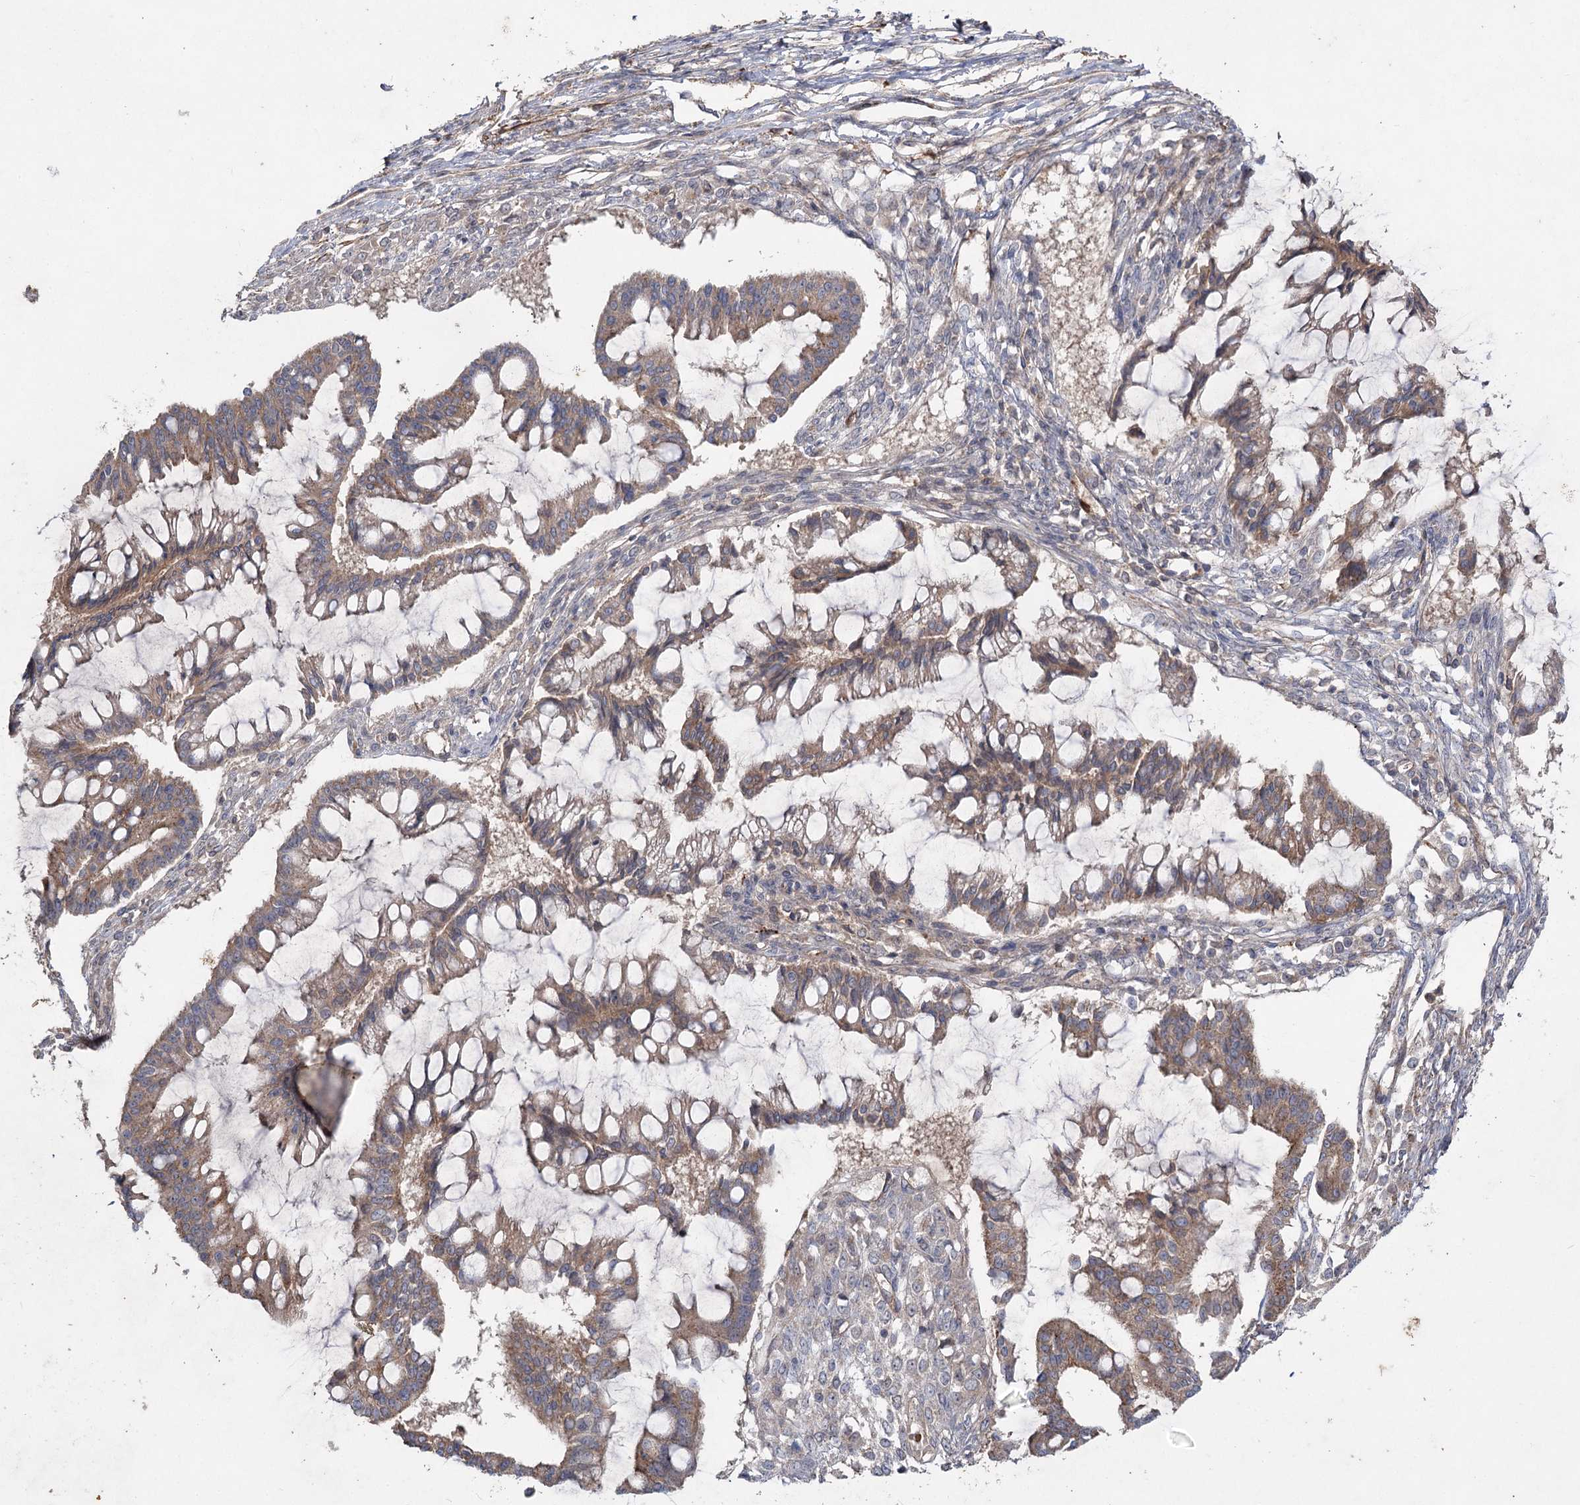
{"staining": {"intensity": "moderate", "quantity": ">75%", "location": "cytoplasmic/membranous"}, "tissue": "ovarian cancer", "cell_type": "Tumor cells", "image_type": "cancer", "snomed": [{"axis": "morphology", "description": "Cystadenocarcinoma, mucinous, NOS"}, {"axis": "topography", "description": "Ovary"}], "caption": "Immunohistochemical staining of ovarian mucinous cystadenocarcinoma demonstrates medium levels of moderate cytoplasmic/membranous protein staining in approximately >75% of tumor cells. (brown staining indicates protein expression, while blue staining denotes nuclei).", "gene": "KIAA0825", "patient": {"sex": "female", "age": 73}}